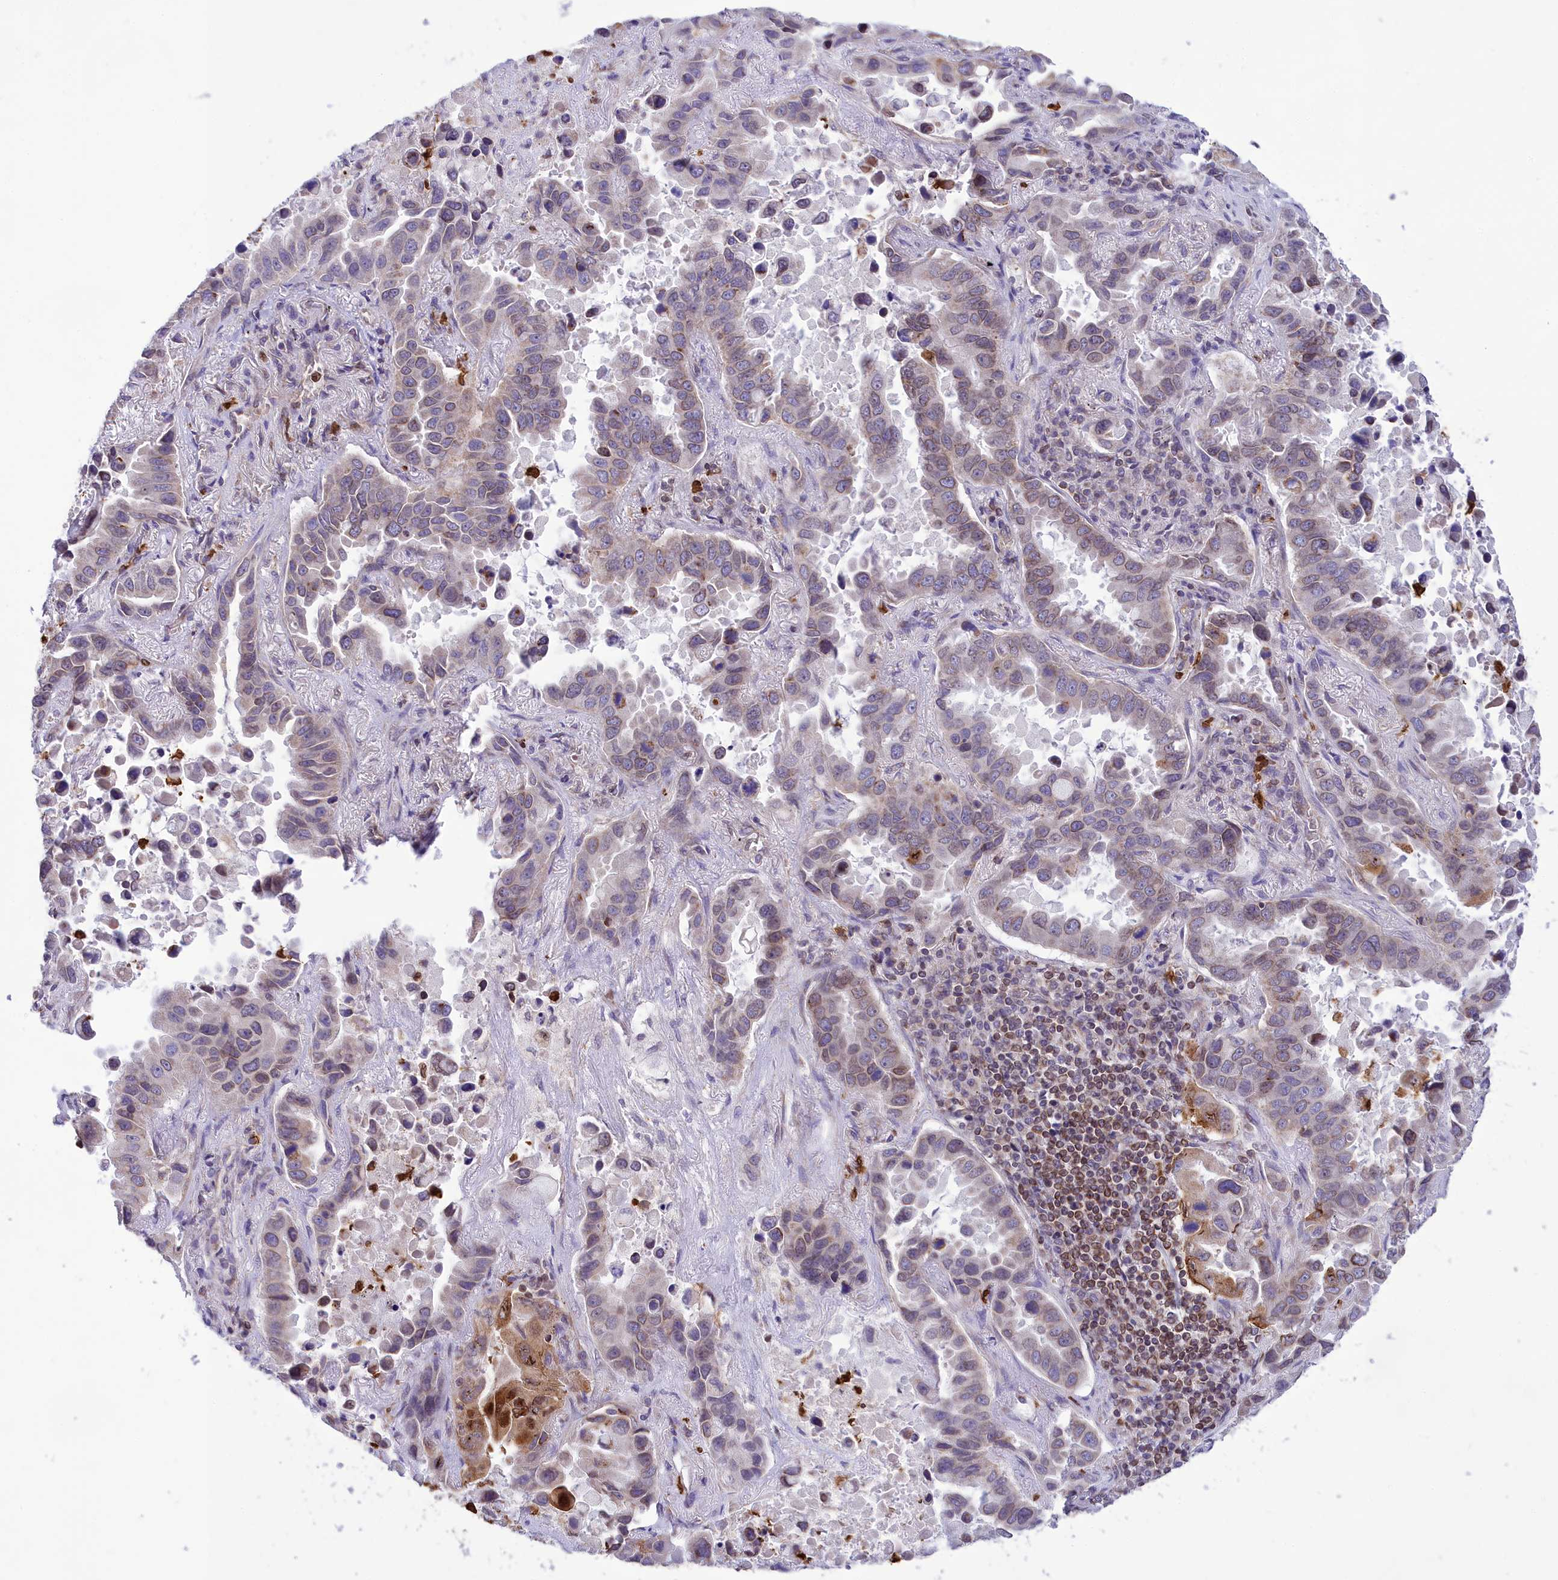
{"staining": {"intensity": "weak", "quantity": "<25%", "location": "cytoplasmic/membranous"}, "tissue": "lung cancer", "cell_type": "Tumor cells", "image_type": "cancer", "snomed": [{"axis": "morphology", "description": "Adenocarcinoma, NOS"}, {"axis": "topography", "description": "Lung"}], "caption": "Photomicrograph shows no protein expression in tumor cells of lung cancer (adenocarcinoma) tissue.", "gene": "PKHD1L1", "patient": {"sex": "male", "age": 64}}